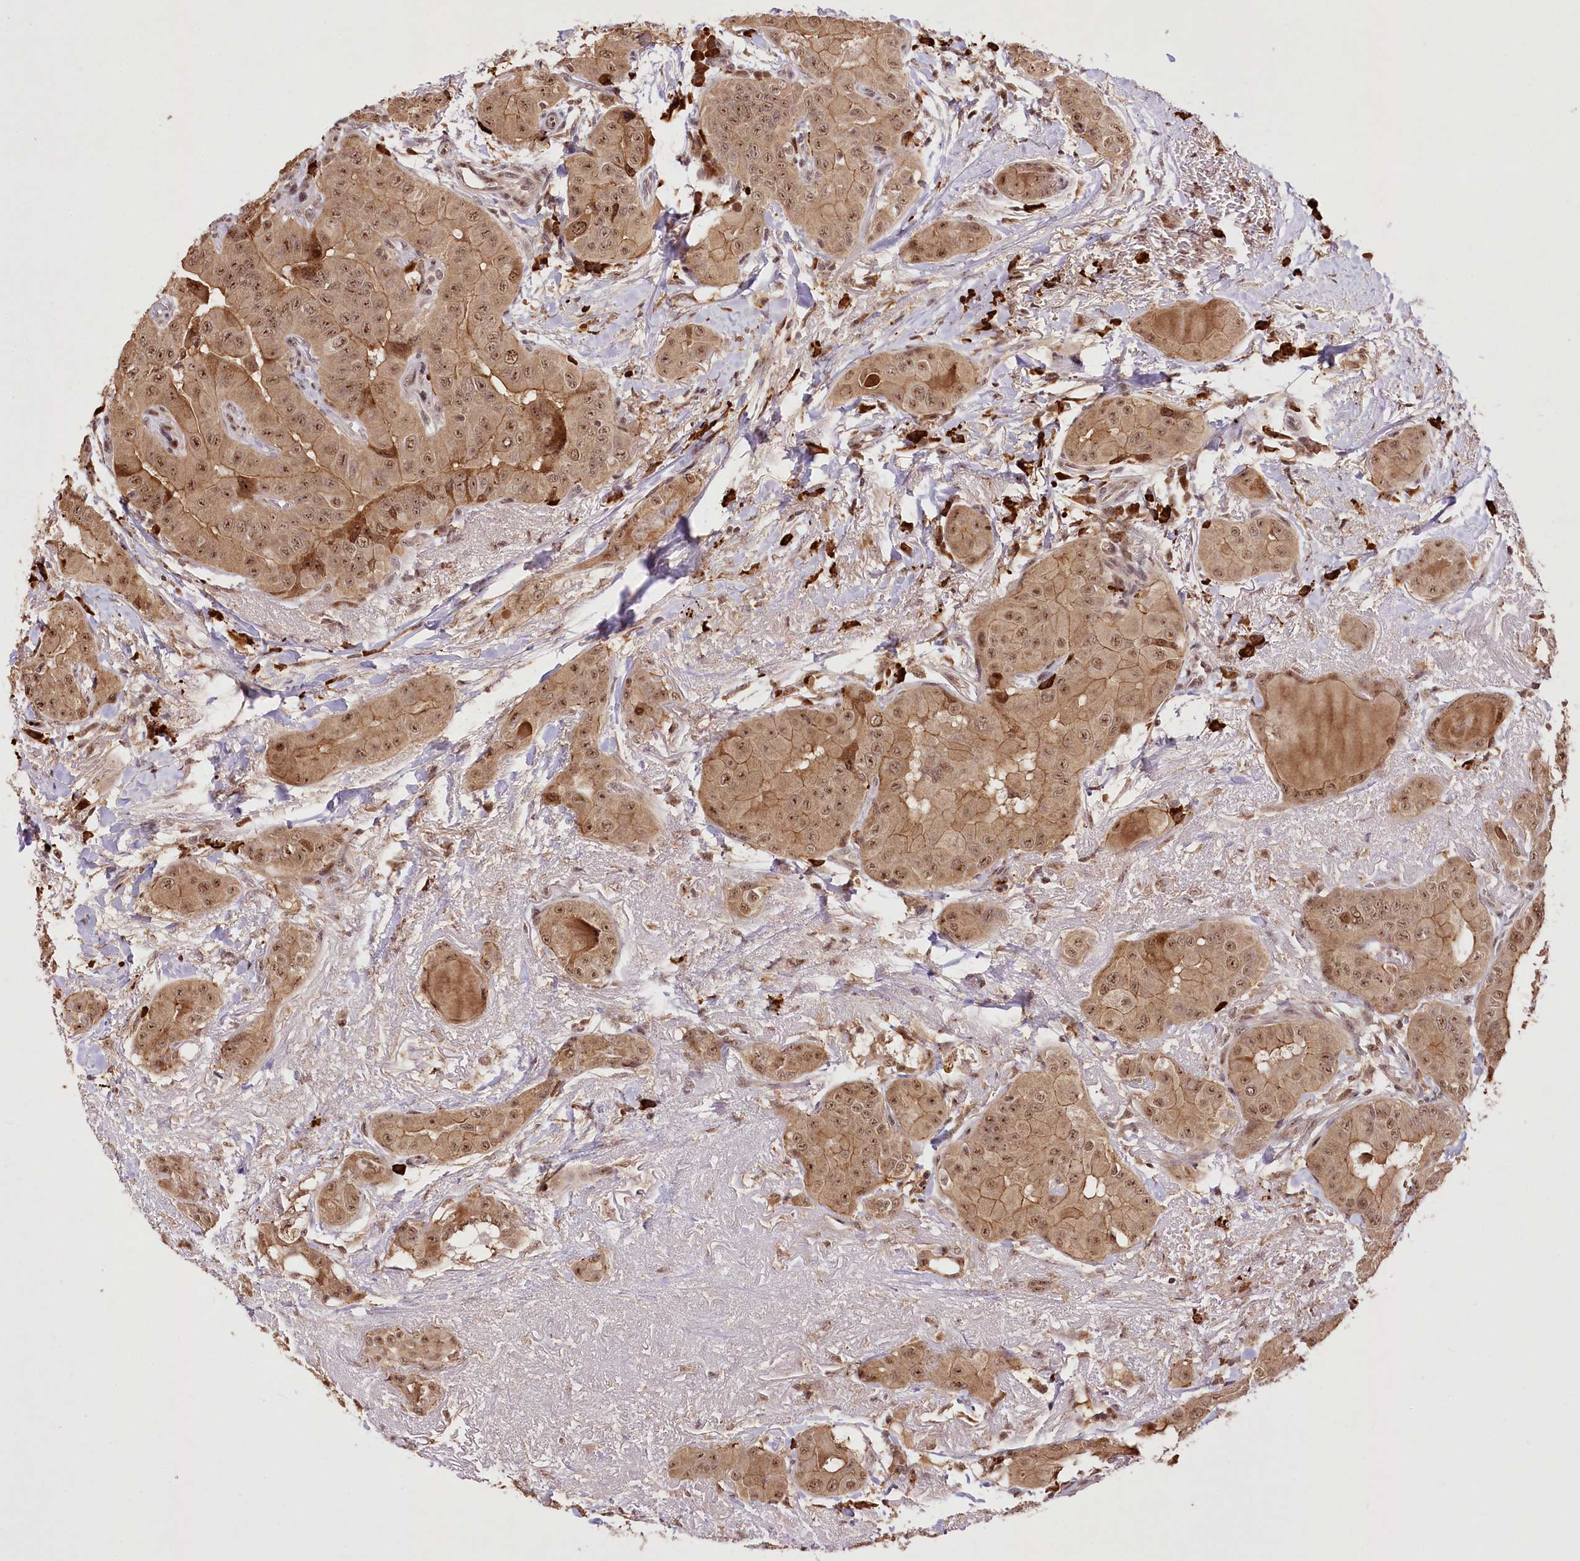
{"staining": {"intensity": "weak", "quantity": ">75%", "location": "cytoplasmic/membranous,nuclear"}, "tissue": "thyroid cancer", "cell_type": "Tumor cells", "image_type": "cancer", "snomed": [{"axis": "morphology", "description": "Papillary adenocarcinoma, NOS"}, {"axis": "topography", "description": "Thyroid gland"}], "caption": "Immunohistochemistry photomicrograph of neoplastic tissue: human papillary adenocarcinoma (thyroid) stained using immunohistochemistry (IHC) reveals low levels of weak protein expression localized specifically in the cytoplasmic/membranous and nuclear of tumor cells, appearing as a cytoplasmic/membranous and nuclear brown color.", "gene": "PYROXD1", "patient": {"sex": "male", "age": 33}}